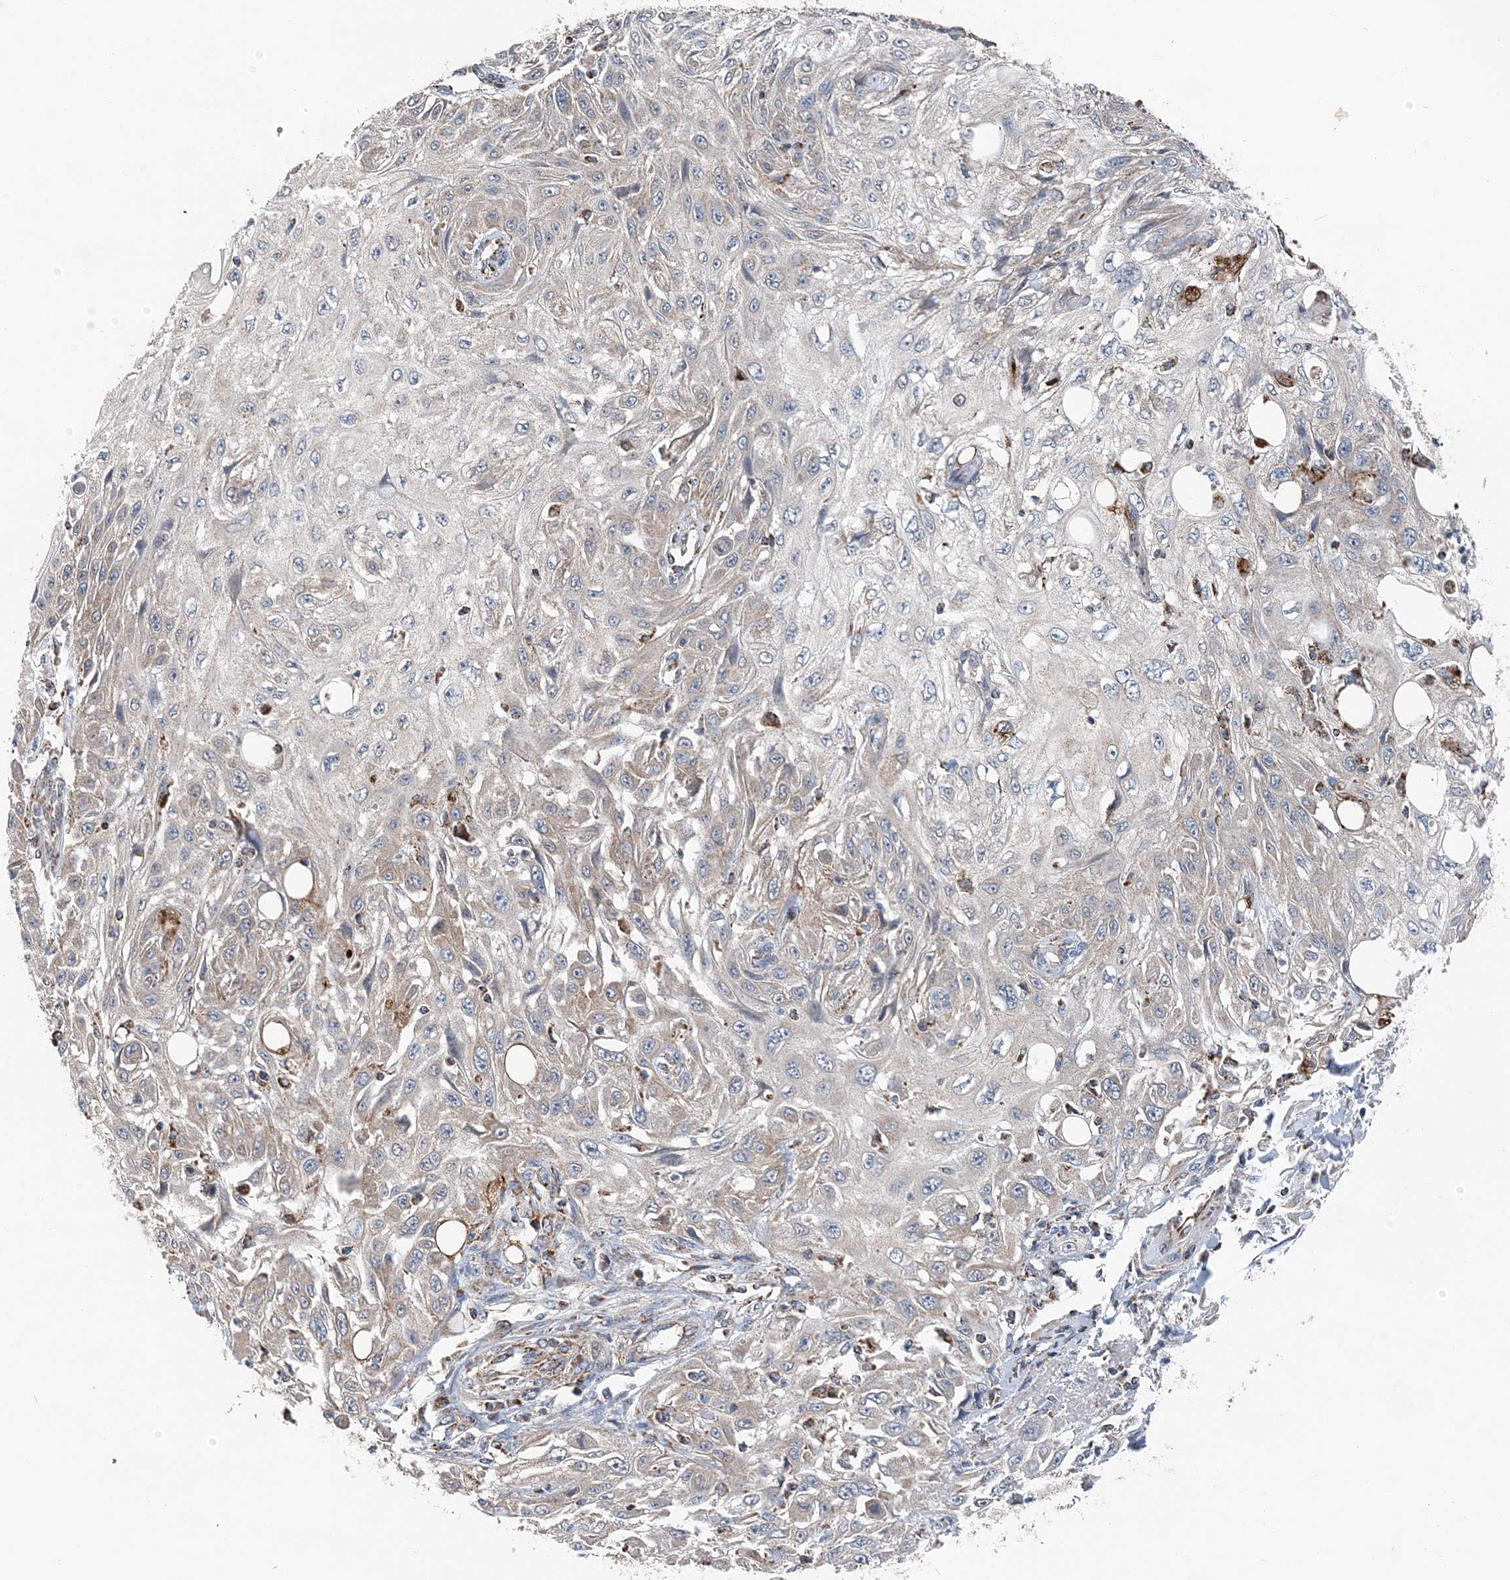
{"staining": {"intensity": "negative", "quantity": "none", "location": "none"}, "tissue": "skin cancer", "cell_type": "Tumor cells", "image_type": "cancer", "snomed": [{"axis": "morphology", "description": "Squamous cell carcinoma, NOS"}, {"axis": "topography", "description": "Skin"}], "caption": "This is an immunohistochemistry (IHC) image of human skin squamous cell carcinoma. There is no positivity in tumor cells.", "gene": "SPRY2", "patient": {"sex": "male", "age": 75}}